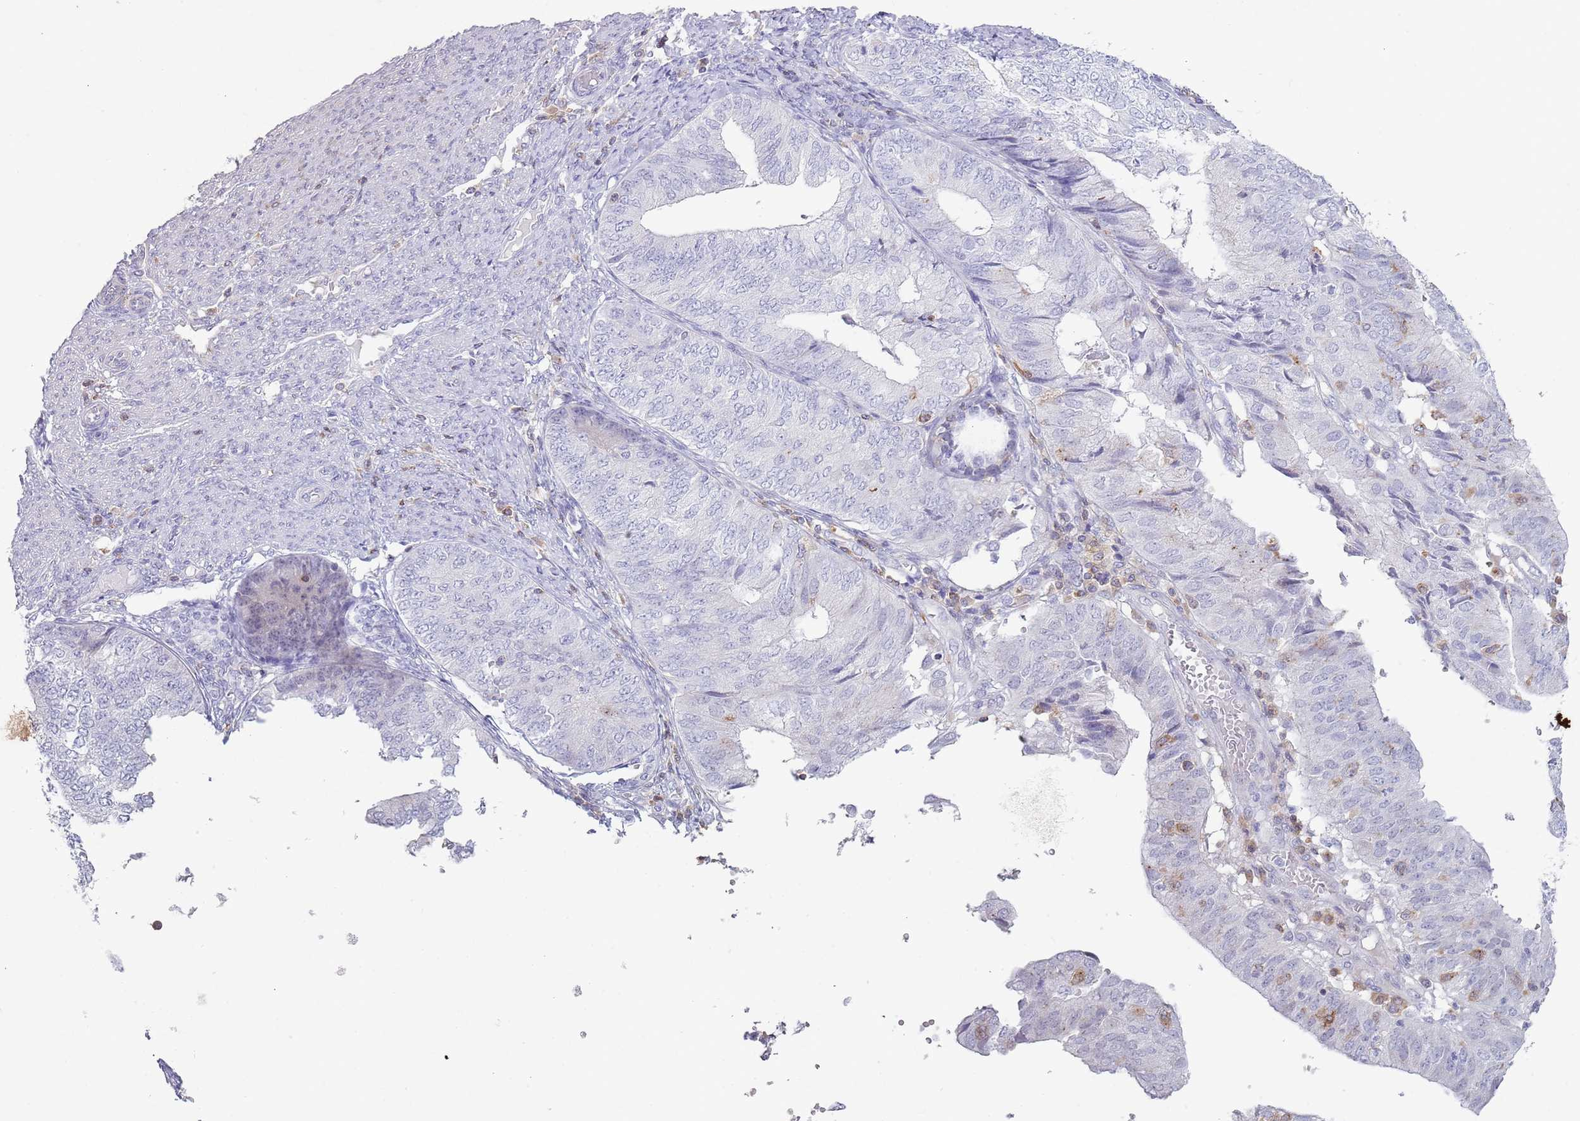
{"staining": {"intensity": "negative", "quantity": "none", "location": "none"}, "tissue": "endometrial cancer", "cell_type": "Tumor cells", "image_type": "cancer", "snomed": [{"axis": "morphology", "description": "Adenocarcinoma, NOS"}, {"axis": "topography", "description": "Endometrium"}], "caption": "Tumor cells are negative for protein expression in human endometrial adenocarcinoma.", "gene": "LPXN", "patient": {"sex": "female", "age": 68}}